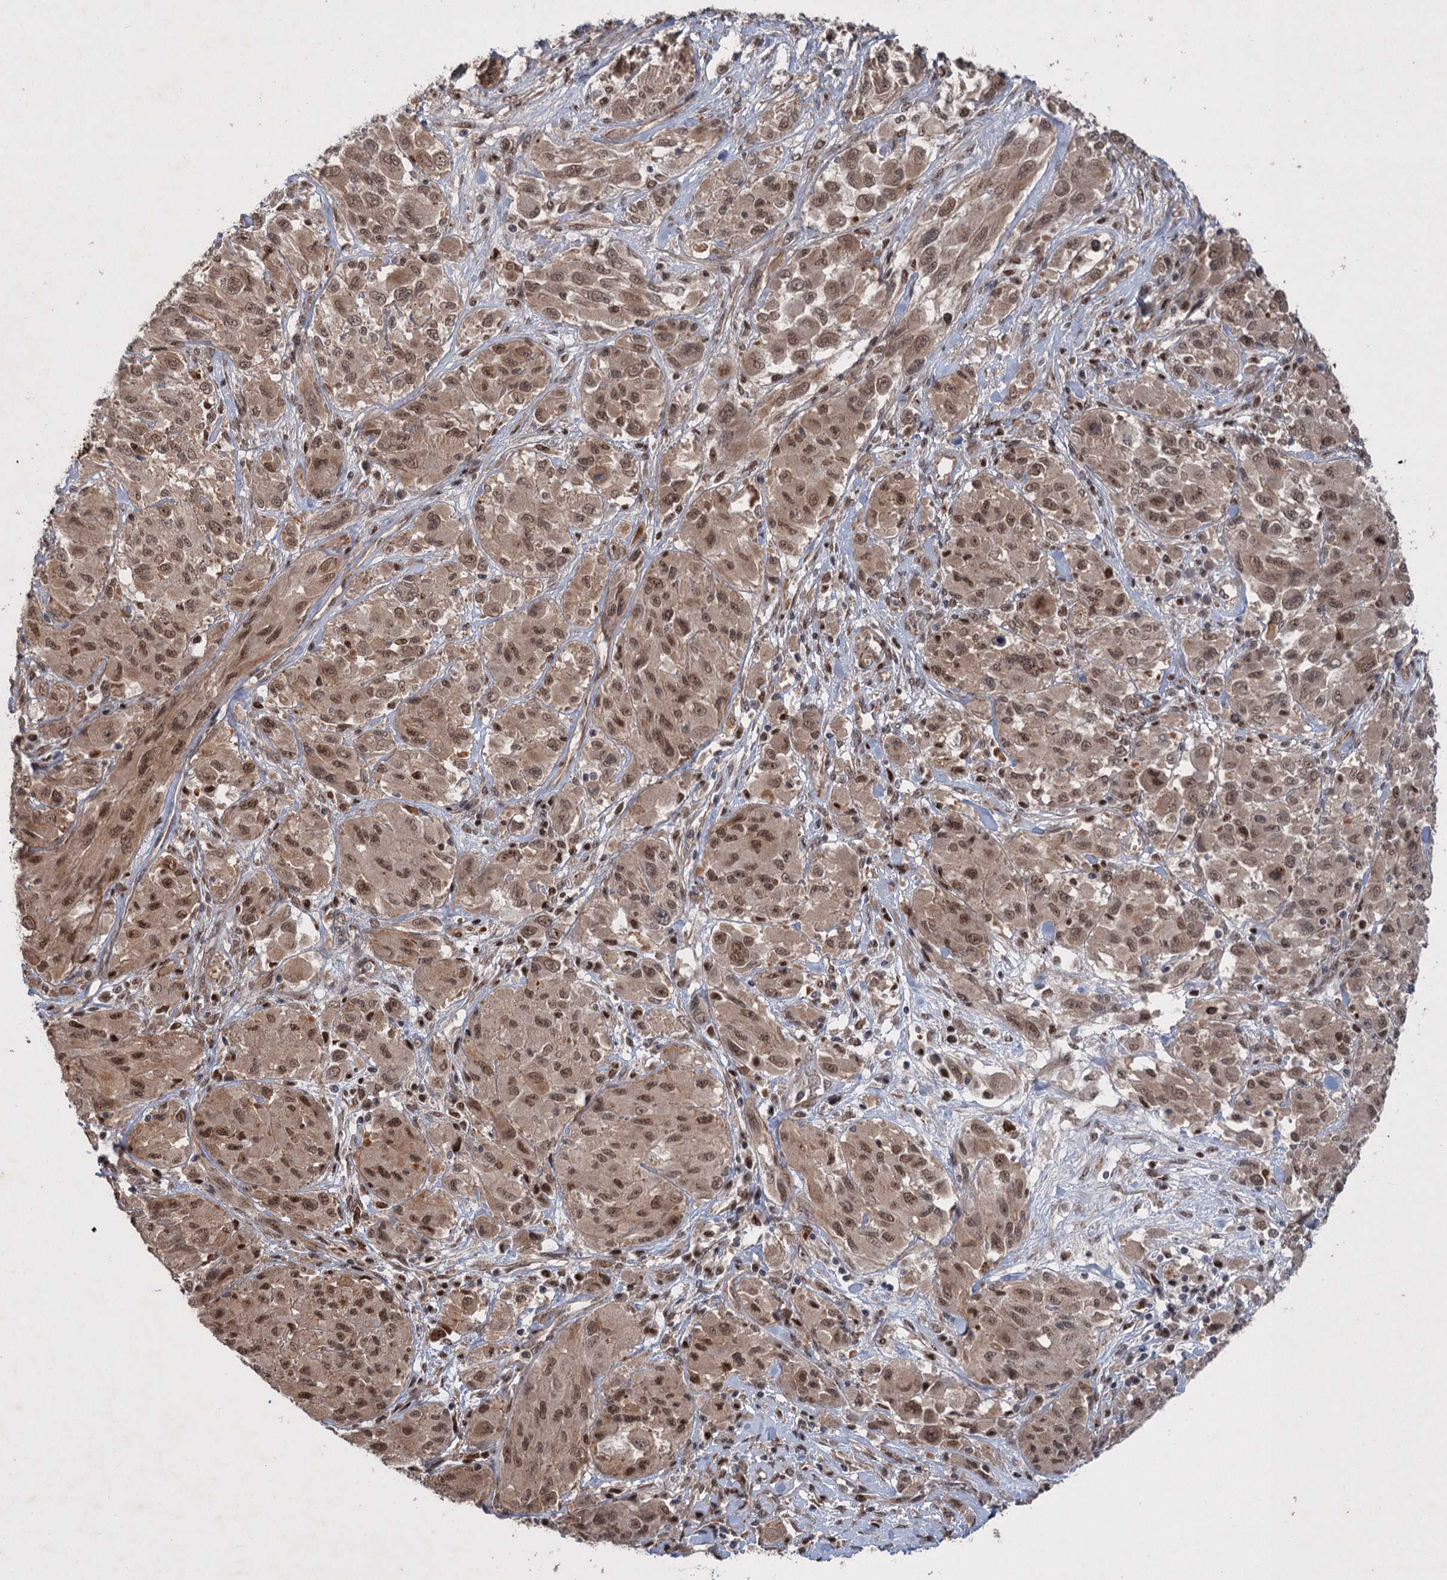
{"staining": {"intensity": "moderate", "quantity": ">75%", "location": "cytoplasmic/membranous,nuclear"}, "tissue": "melanoma", "cell_type": "Tumor cells", "image_type": "cancer", "snomed": [{"axis": "morphology", "description": "Malignant melanoma, NOS"}, {"axis": "topography", "description": "Skin"}], "caption": "Melanoma was stained to show a protein in brown. There is medium levels of moderate cytoplasmic/membranous and nuclear expression in approximately >75% of tumor cells.", "gene": "TTC31", "patient": {"sex": "female", "age": 91}}